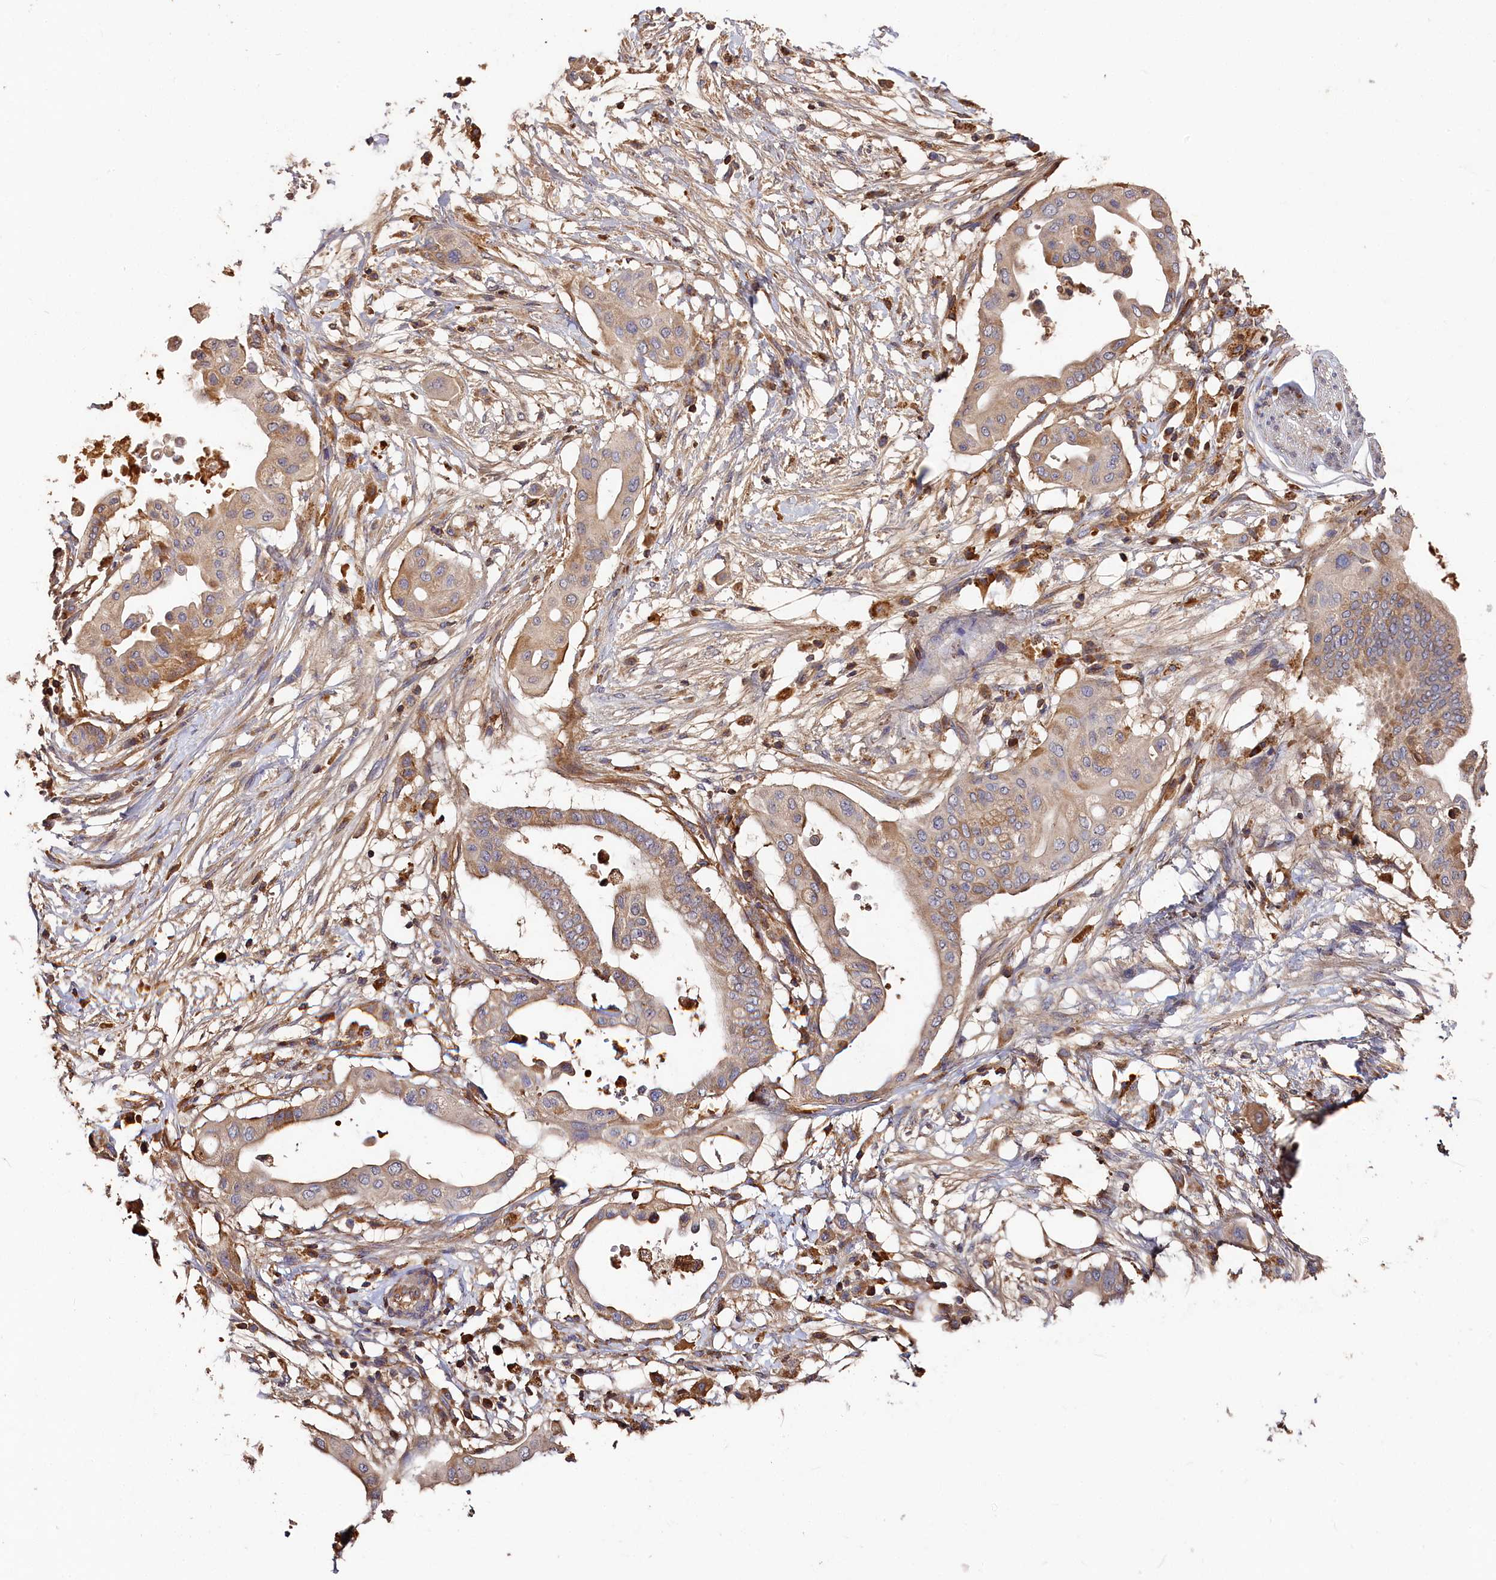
{"staining": {"intensity": "weak", "quantity": "<25%", "location": "cytoplasmic/membranous"}, "tissue": "pancreatic cancer", "cell_type": "Tumor cells", "image_type": "cancer", "snomed": [{"axis": "morphology", "description": "Adenocarcinoma, NOS"}, {"axis": "topography", "description": "Pancreas"}], "caption": "Immunohistochemistry of pancreatic cancer reveals no staining in tumor cells. (Immunohistochemistry, brightfield microscopy, high magnification).", "gene": "DHRS11", "patient": {"sex": "male", "age": 68}}